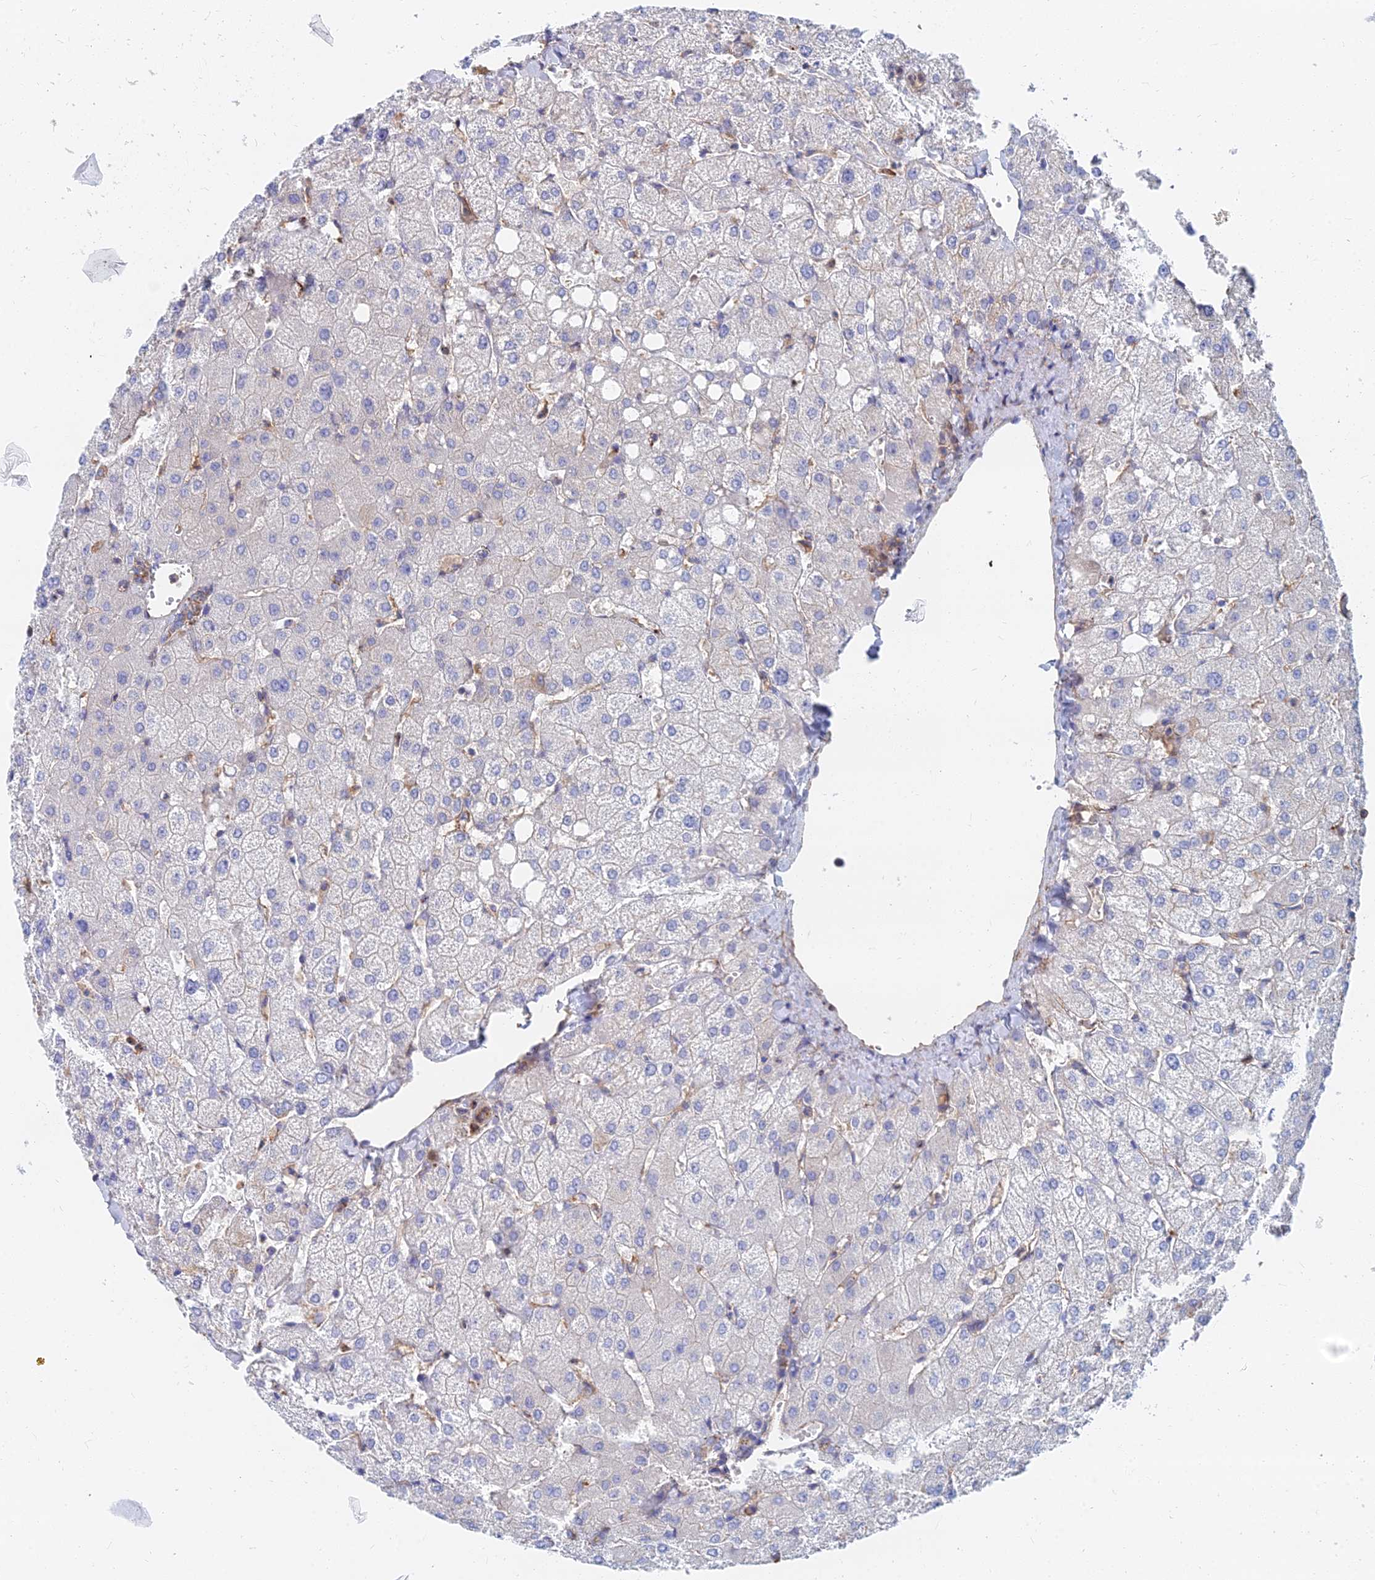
{"staining": {"intensity": "moderate", "quantity": ">75%", "location": "cytoplasmic/membranous"}, "tissue": "liver", "cell_type": "Cholangiocytes", "image_type": "normal", "snomed": [{"axis": "morphology", "description": "Normal tissue, NOS"}, {"axis": "topography", "description": "Liver"}], "caption": "The histopathology image exhibits staining of unremarkable liver, revealing moderate cytoplasmic/membranous protein expression (brown color) within cholangiocytes. (DAB (3,3'-diaminobenzidine) = brown stain, brightfield microscopy at high magnification).", "gene": "FFAR3", "patient": {"sex": "female", "age": 54}}